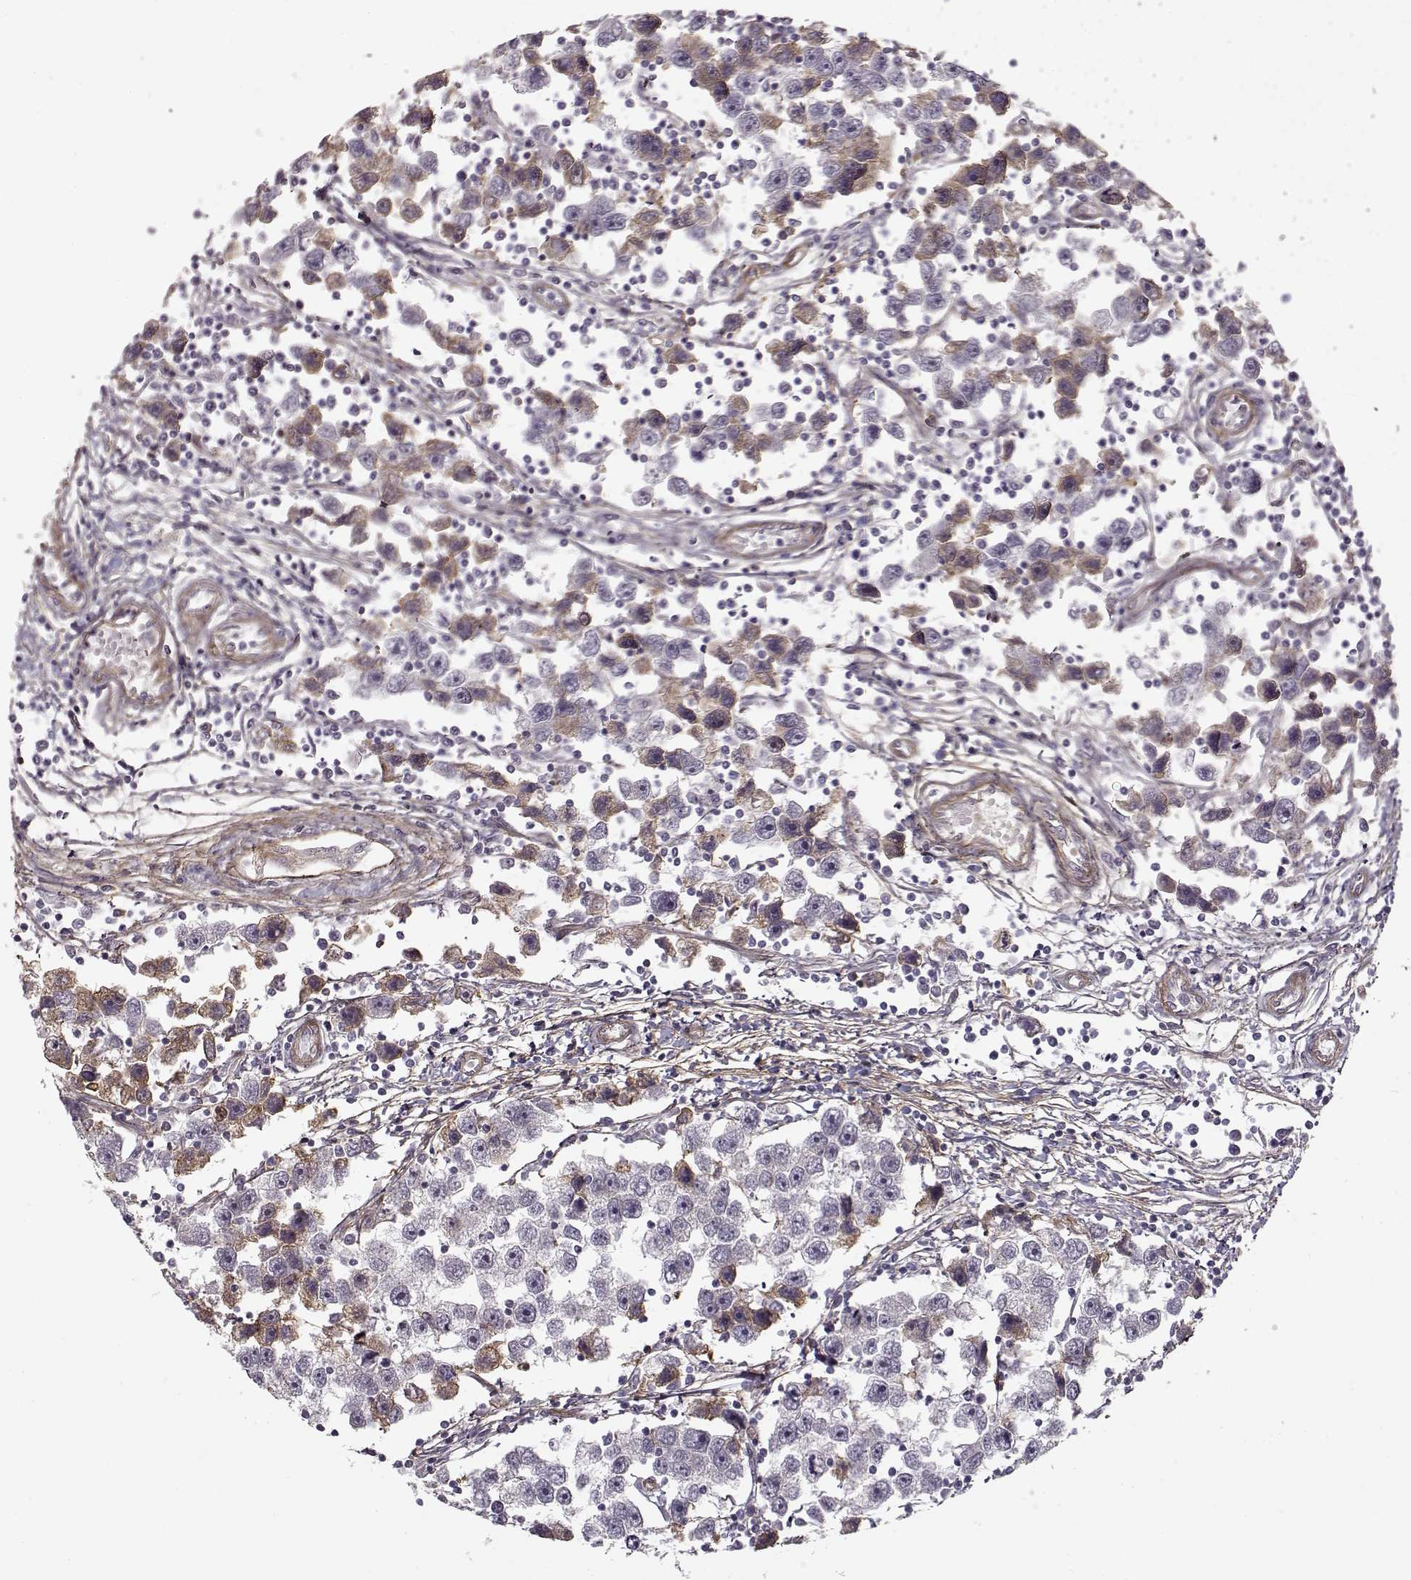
{"staining": {"intensity": "moderate", "quantity": "<25%", "location": "cytoplasmic/membranous"}, "tissue": "testis cancer", "cell_type": "Tumor cells", "image_type": "cancer", "snomed": [{"axis": "morphology", "description": "Seminoma, NOS"}, {"axis": "topography", "description": "Testis"}], "caption": "Protein analysis of testis cancer (seminoma) tissue shows moderate cytoplasmic/membranous staining in about <25% of tumor cells. The staining was performed using DAB, with brown indicating positive protein expression. Nuclei are stained blue with hematoxylin.", "gene": "LAMB2", "patient": {"sex": "male", "age": 30}}